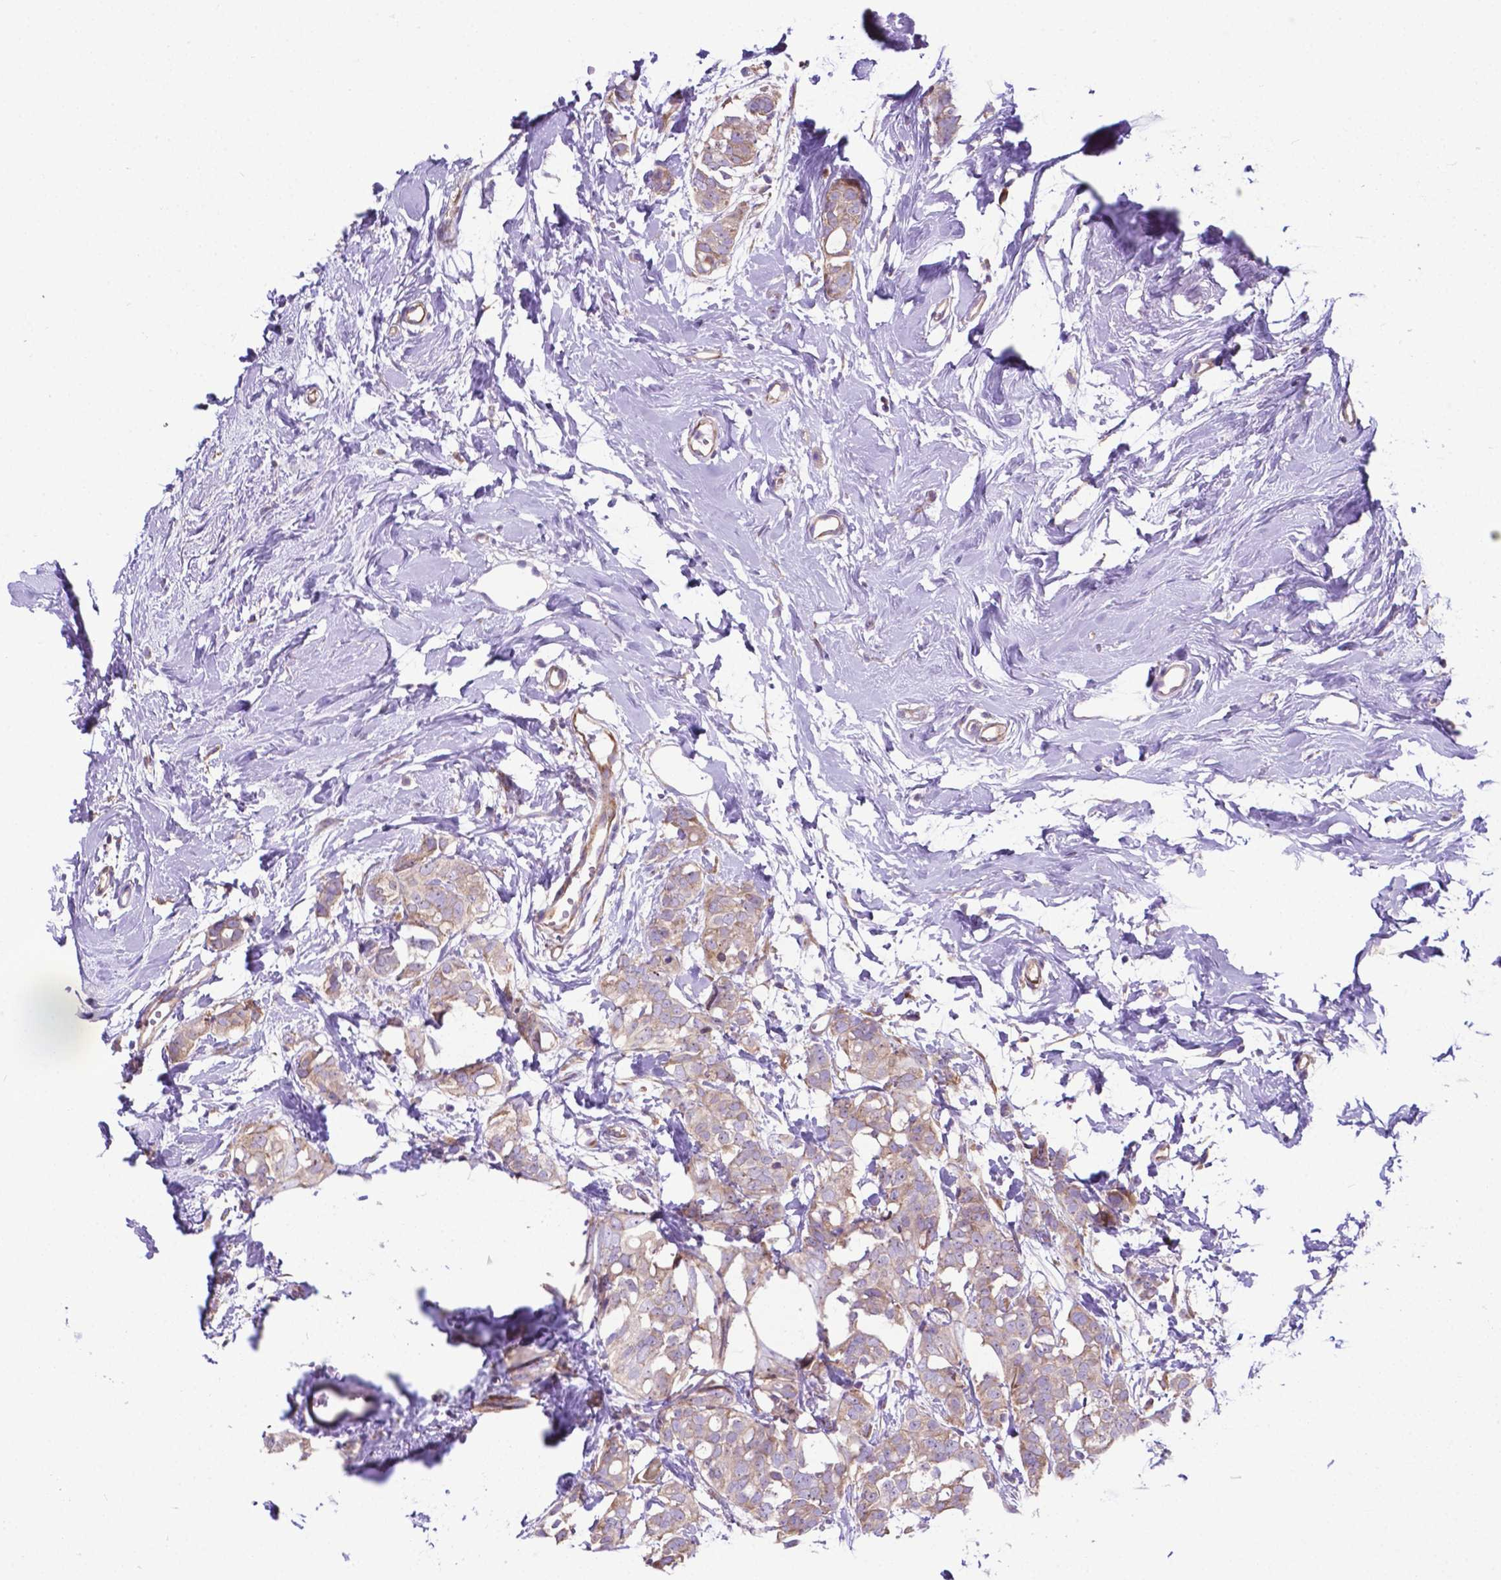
{"staining": {"intensity": "weak", "quantity": ">75%", "location": "cytoplasmic/membranous"}, "tissue": "breast cancer", "cell_type": "Tumor cells", "image_type": "cancer", "snomed": [{"axis": "morphology", "description": "Duct carcinoma"}, {"axis": "topography", "description": "Breast"}], "caption": "Weak cytoplasmic/membranous staining for a protein is appreciated in approximately >75% of tumor cells of invasive ductal carcinoma (breast) using immunohistochemistry.", "gene": "RPL6", "patient": {"sex": "female", "age": 40}}